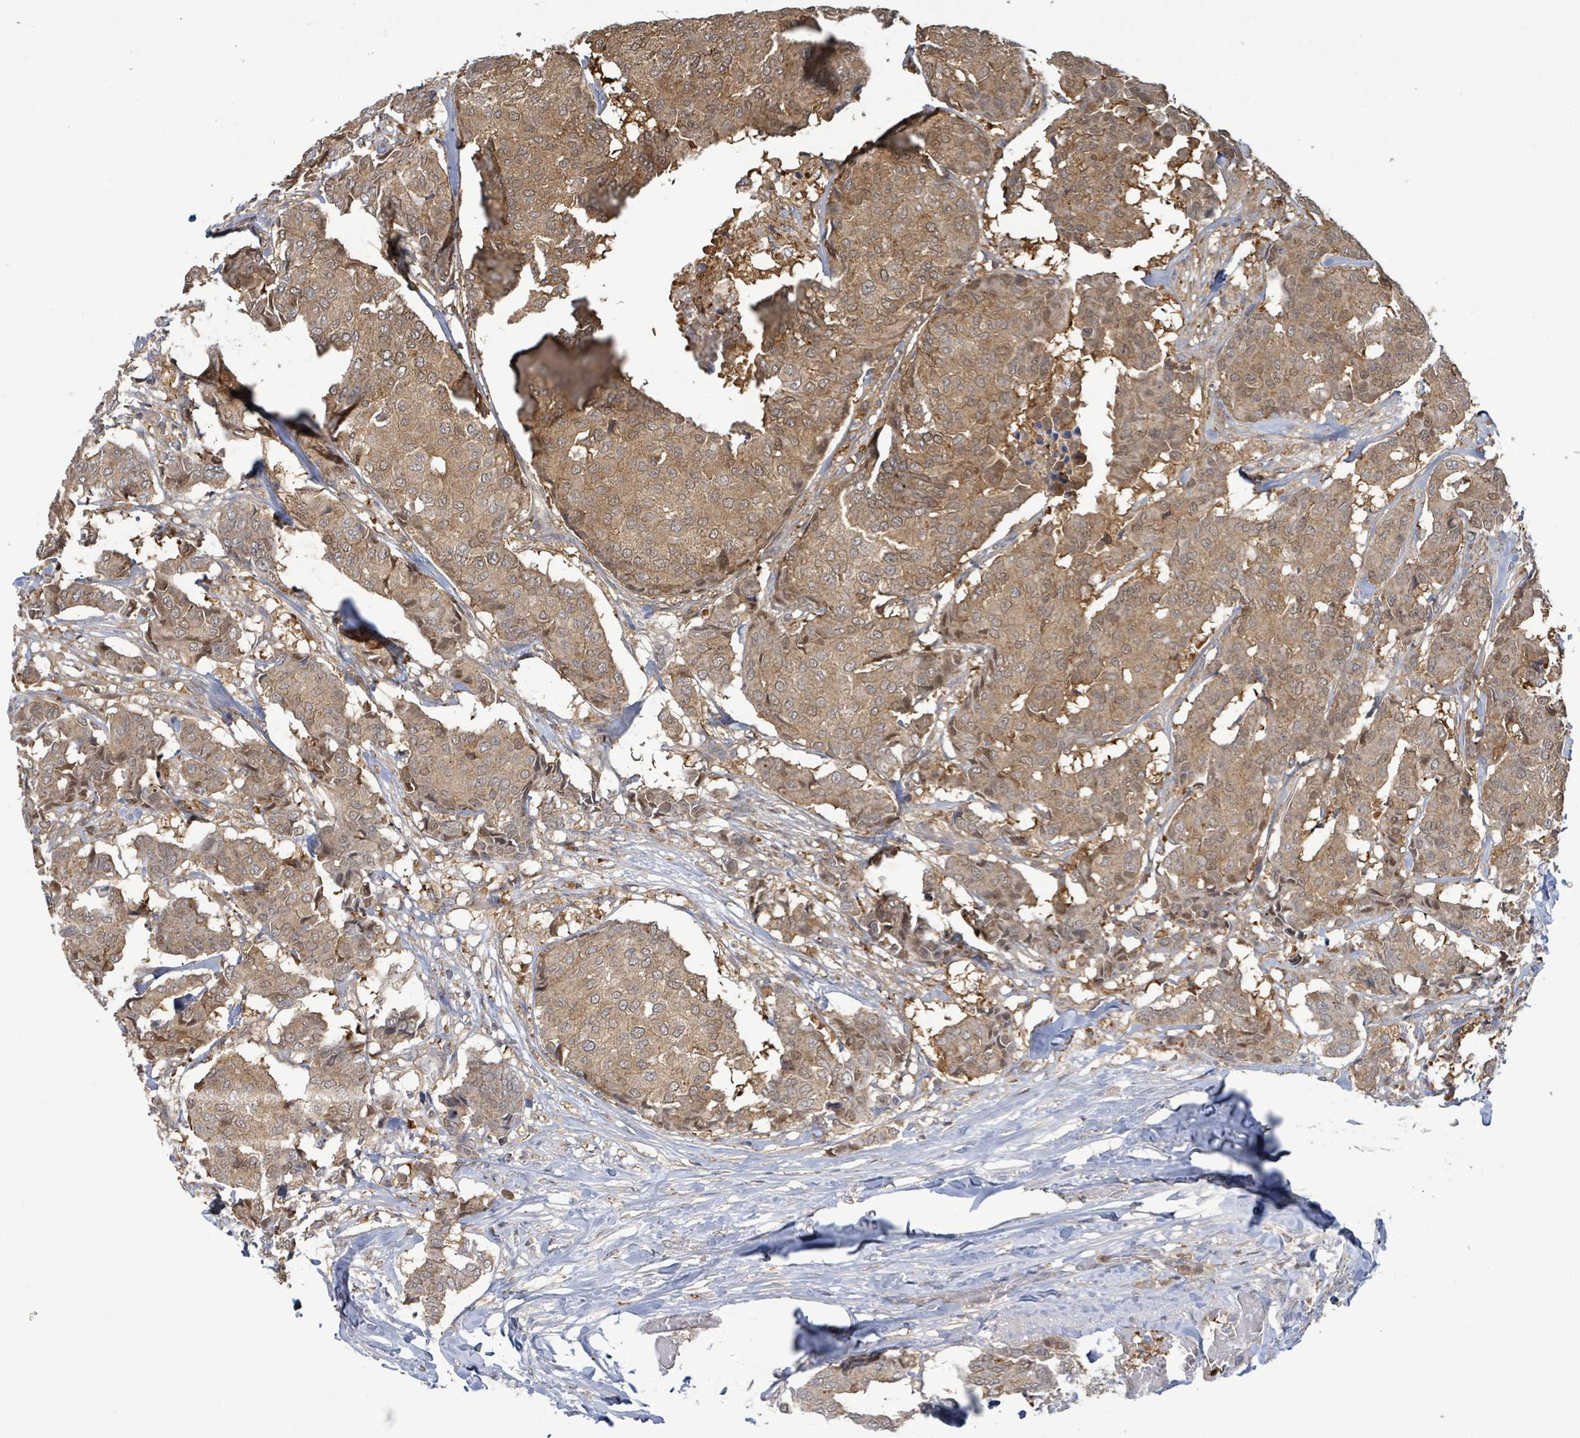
{"staining": {"intensity": "moderate", "quantity": ">75%", "location": "cytoplasmic/membranous"}, "tissue": "breast cancer", "cell_type": "Tumor cells", "image_type": "cancer", "snomed": [{"axis": "morphology", "description": "Duct carcinoma"}, {"axis": "topography", "description": "Breast"}], "caption": "The image reveals a brown stain indicating the presence of a protein in the cytoplasmic/membranous of tumor cells in breast cancer (intraductal carcinoma). (brown staining indicates protein expression, while blue staining denotes nuclei).", "gene": "PGAM1", "patient": {"sex": "female", "age": 75}}